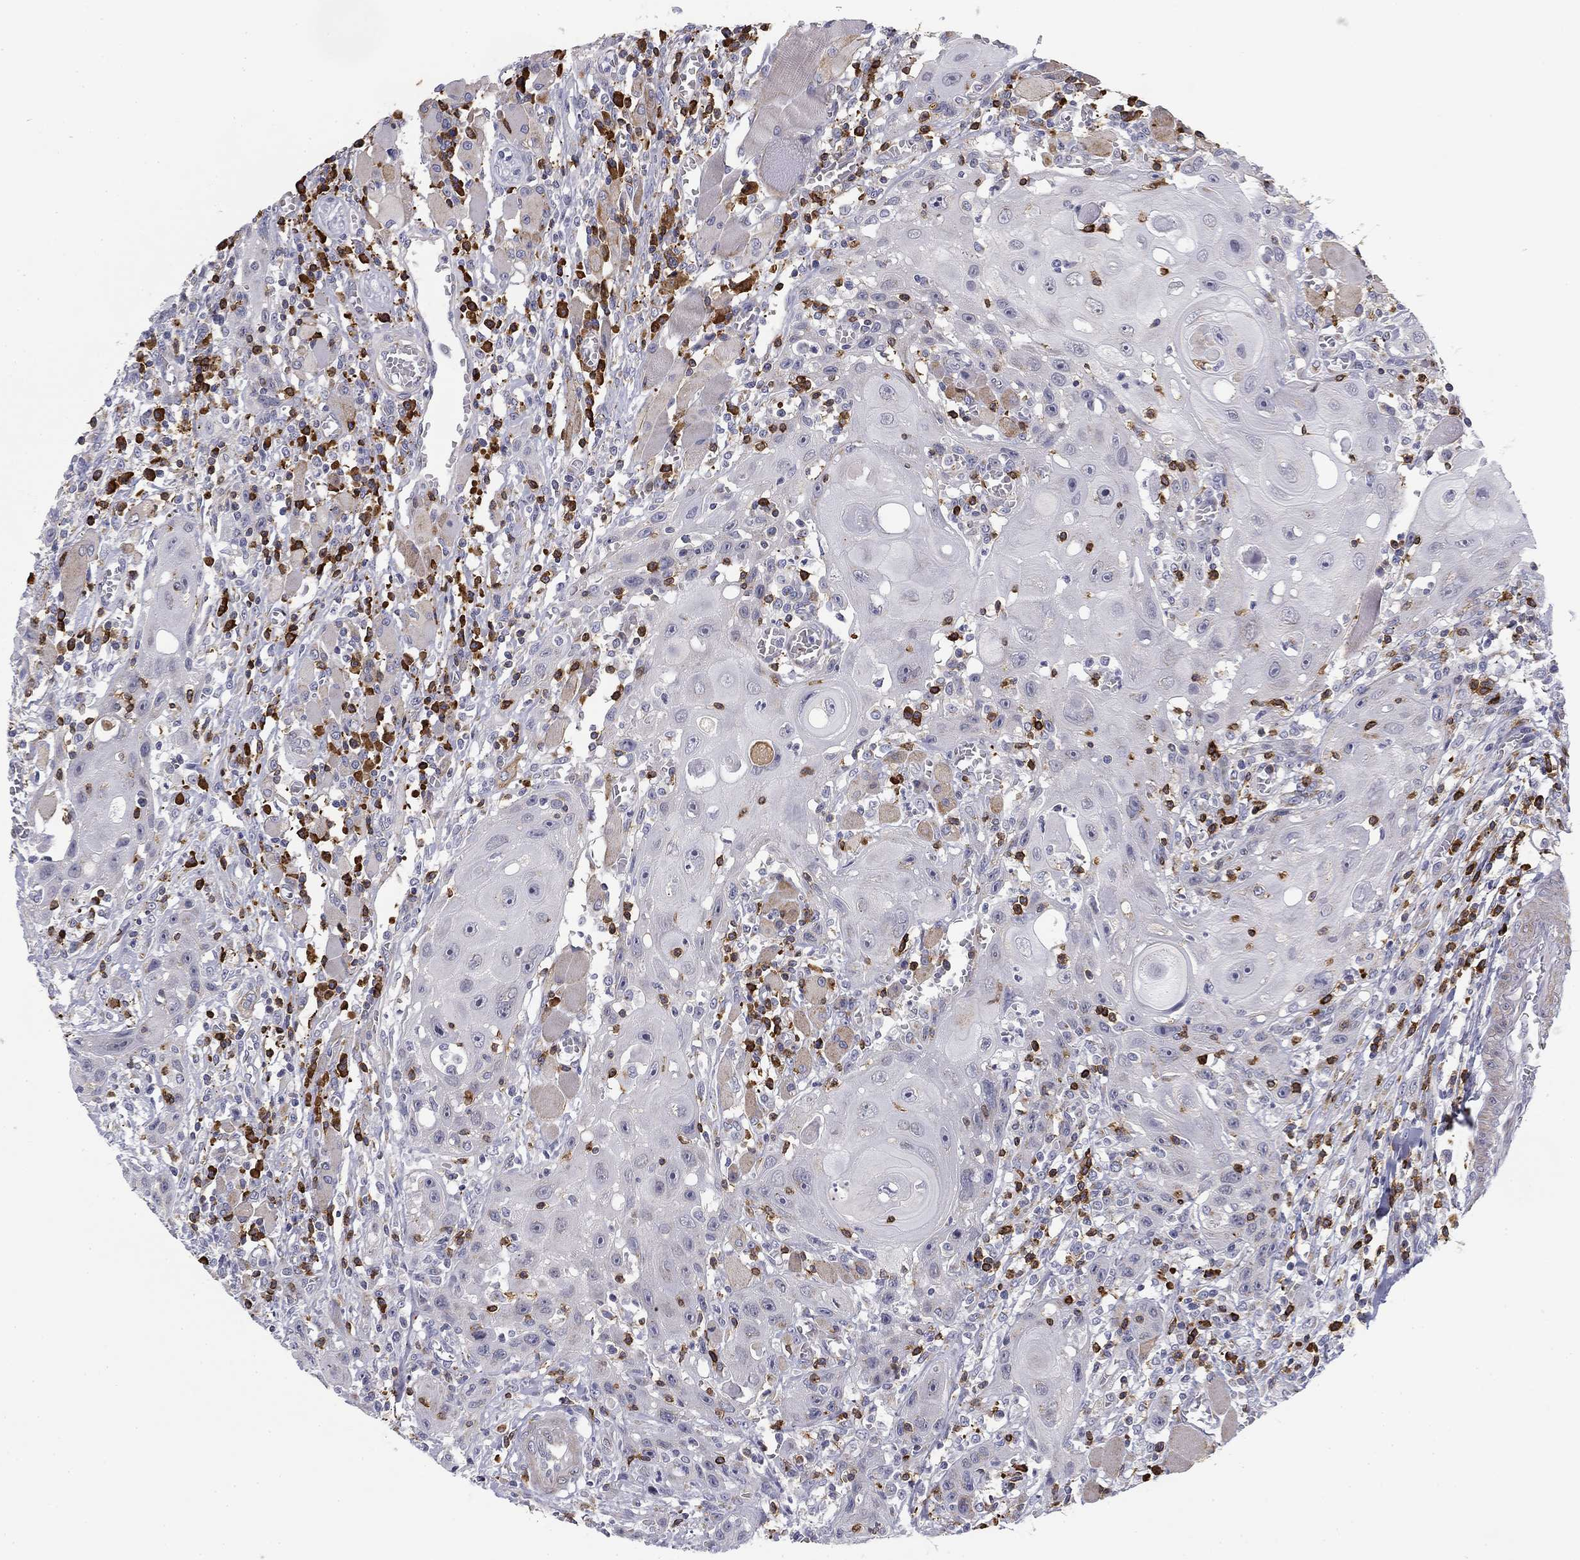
{"staining": {"intensity": "negative", "quantity": "none", "location": "none"}, "tissue": "head and neck cancer", "cell_type": "Tumor cells", "image_type": "cancer", "snomed": [{"axis": "morphology", "description": "Normal tissue, NOS"}, {"axis": "morphology", "description": "Squamous cell carcinoma, NOS"}, {"axis": "topography", "description": "Oral tissue"}, {"axis": "topography", "description": "Head-Neck"}], "caption": "Human head and neck cancer stained for a protein using IHC exhibits no expression in tumor cells.", "gene": "TRAT1", "patient": {"sex": "male", "age": 71}}